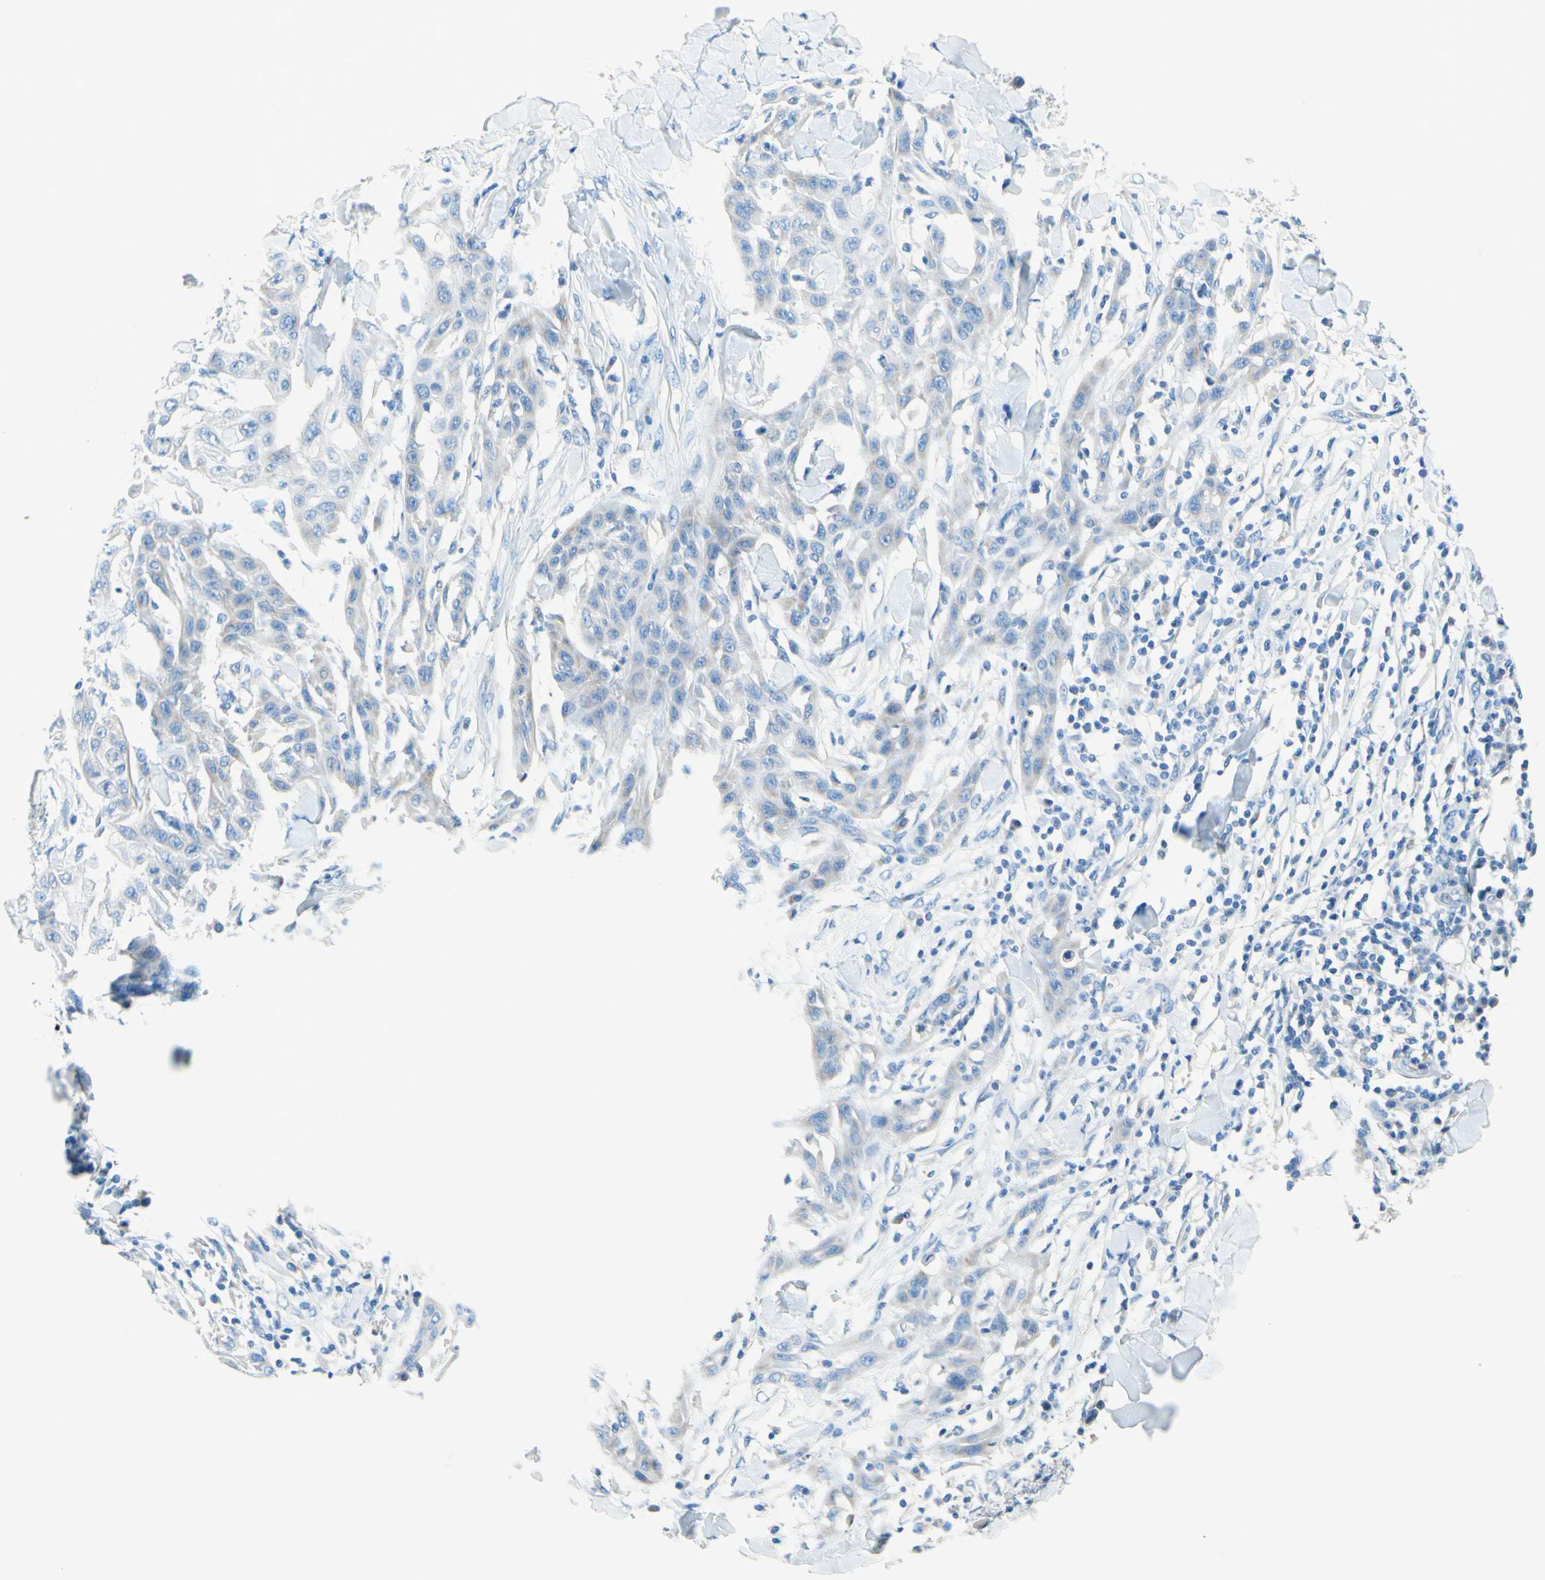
{"staining": {"intensity": "negative", "quantity": "none", "location": "none"}, "tissue": "skin cancer", "cell_type": "Tumor cells", "image_type": "cancer", "snomed": [{"axis": "morphology", "description": "Squamous cell carcinoma, NOS"}, {"axis": "topography", "description": "Skin"}], "caption": "An immunohistochemistry (IHC) image of squamous cell carcinoma (skin) is shown. There is no staining in tumor cells of squamous cell carcinoma (skin). (Brightfield microscopy of DAB (3,3'-diaminobenzidine) immunohistochemistry at high magnification).", "gene": "SLC46A1", "patient": {"sex": "male", "age": 24}}